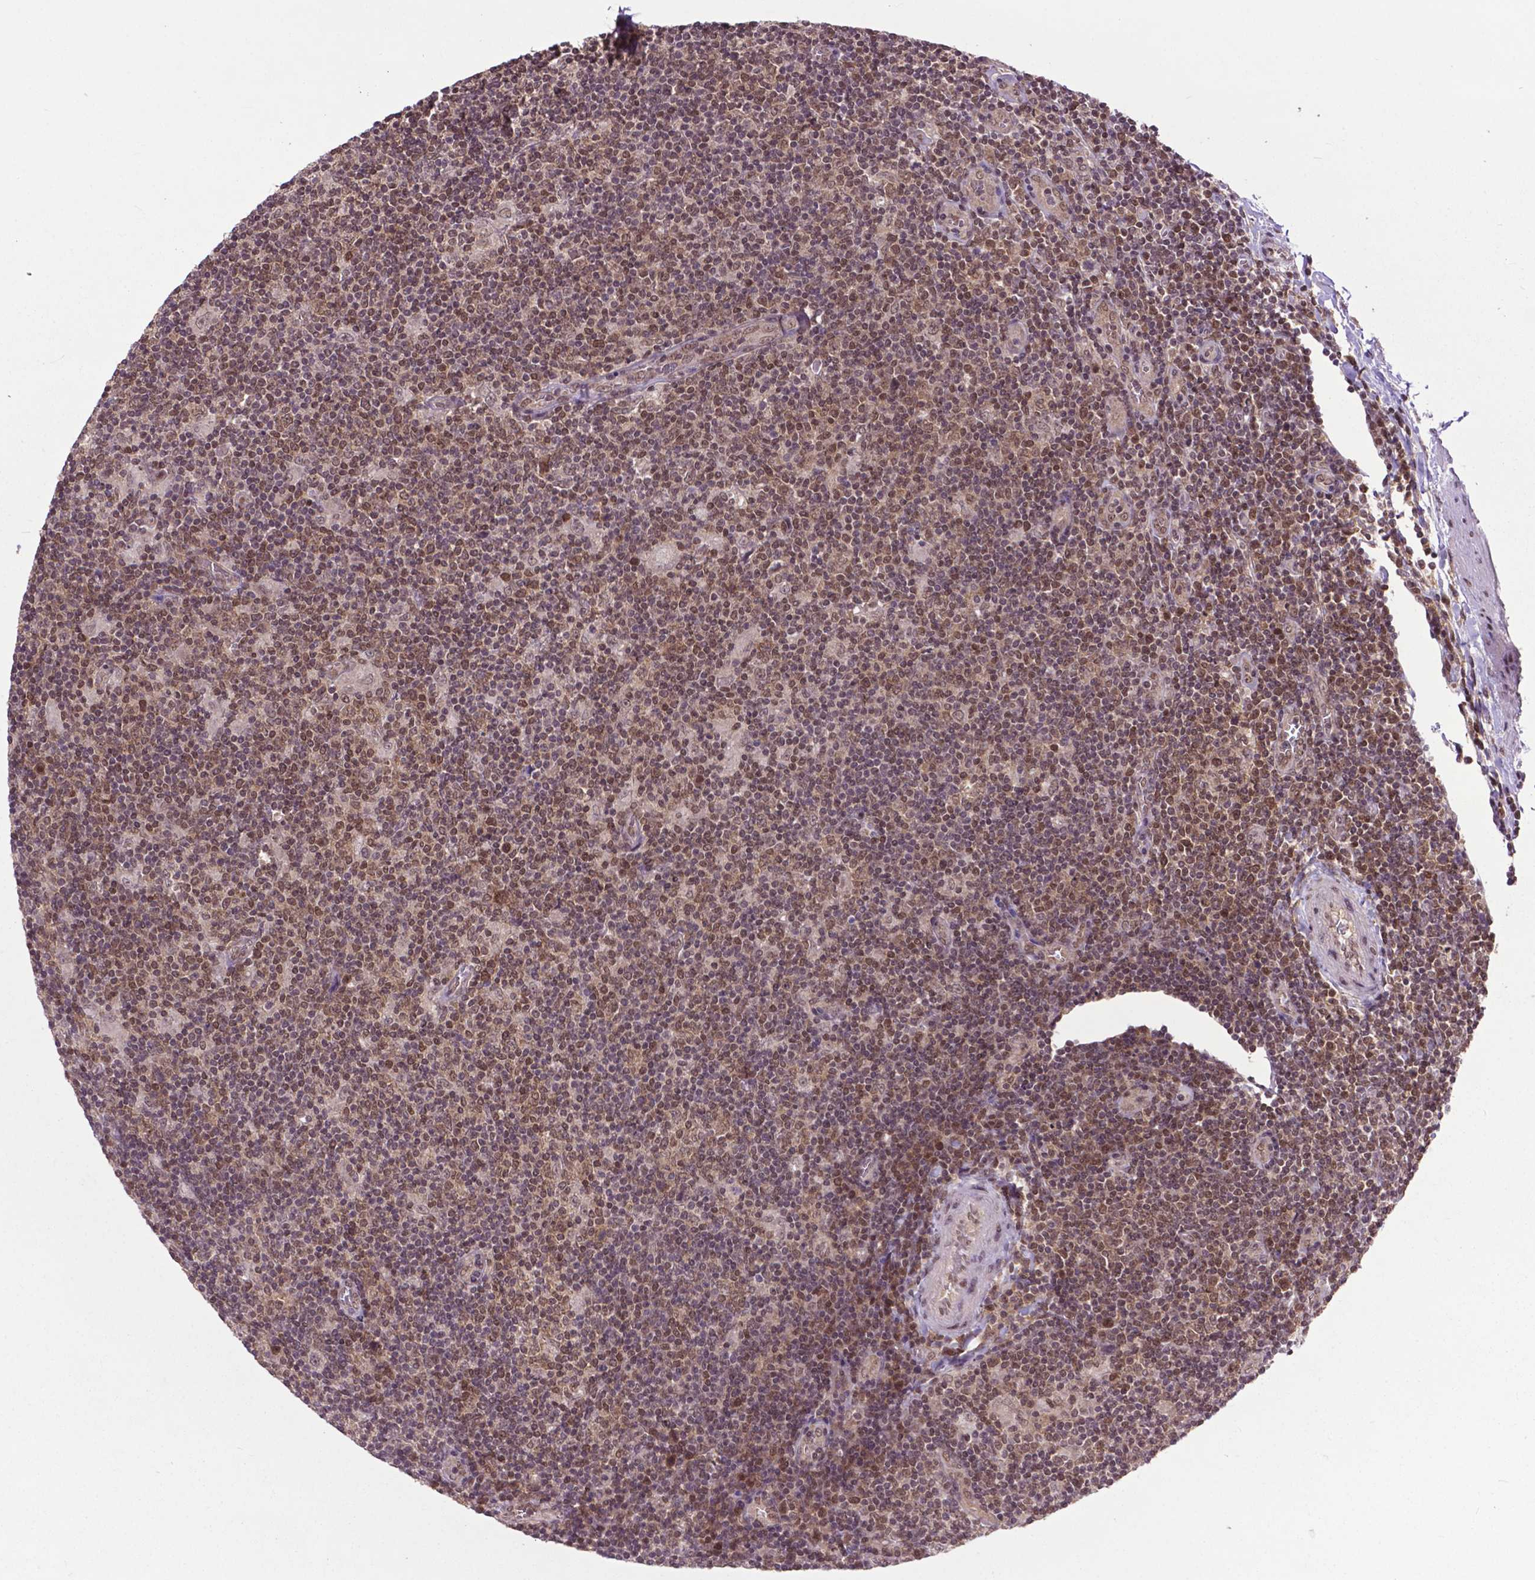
{"staining": {"intensity": "moderate", "quantity": "25%-75%", "location": "nuclear"}, "tissue": "lymphoma", "cell_type": "Tumor cells", "image_type": "cancer", "snomed": [{"axis": "morphology", "description": "Hodgkin's disease, NOS"}, {"axis": "topography", "description": "Lymph node"}], "caption": "Lymphoma stained with DAB (3,3'-diaminobenzidine) immunohistochemistry demonstrates medium levels of moderate nuclear expression in about 25%-75% of tumor cells.", "gene": "FAF1", "patient": {"sex": "male", "age": 40}}